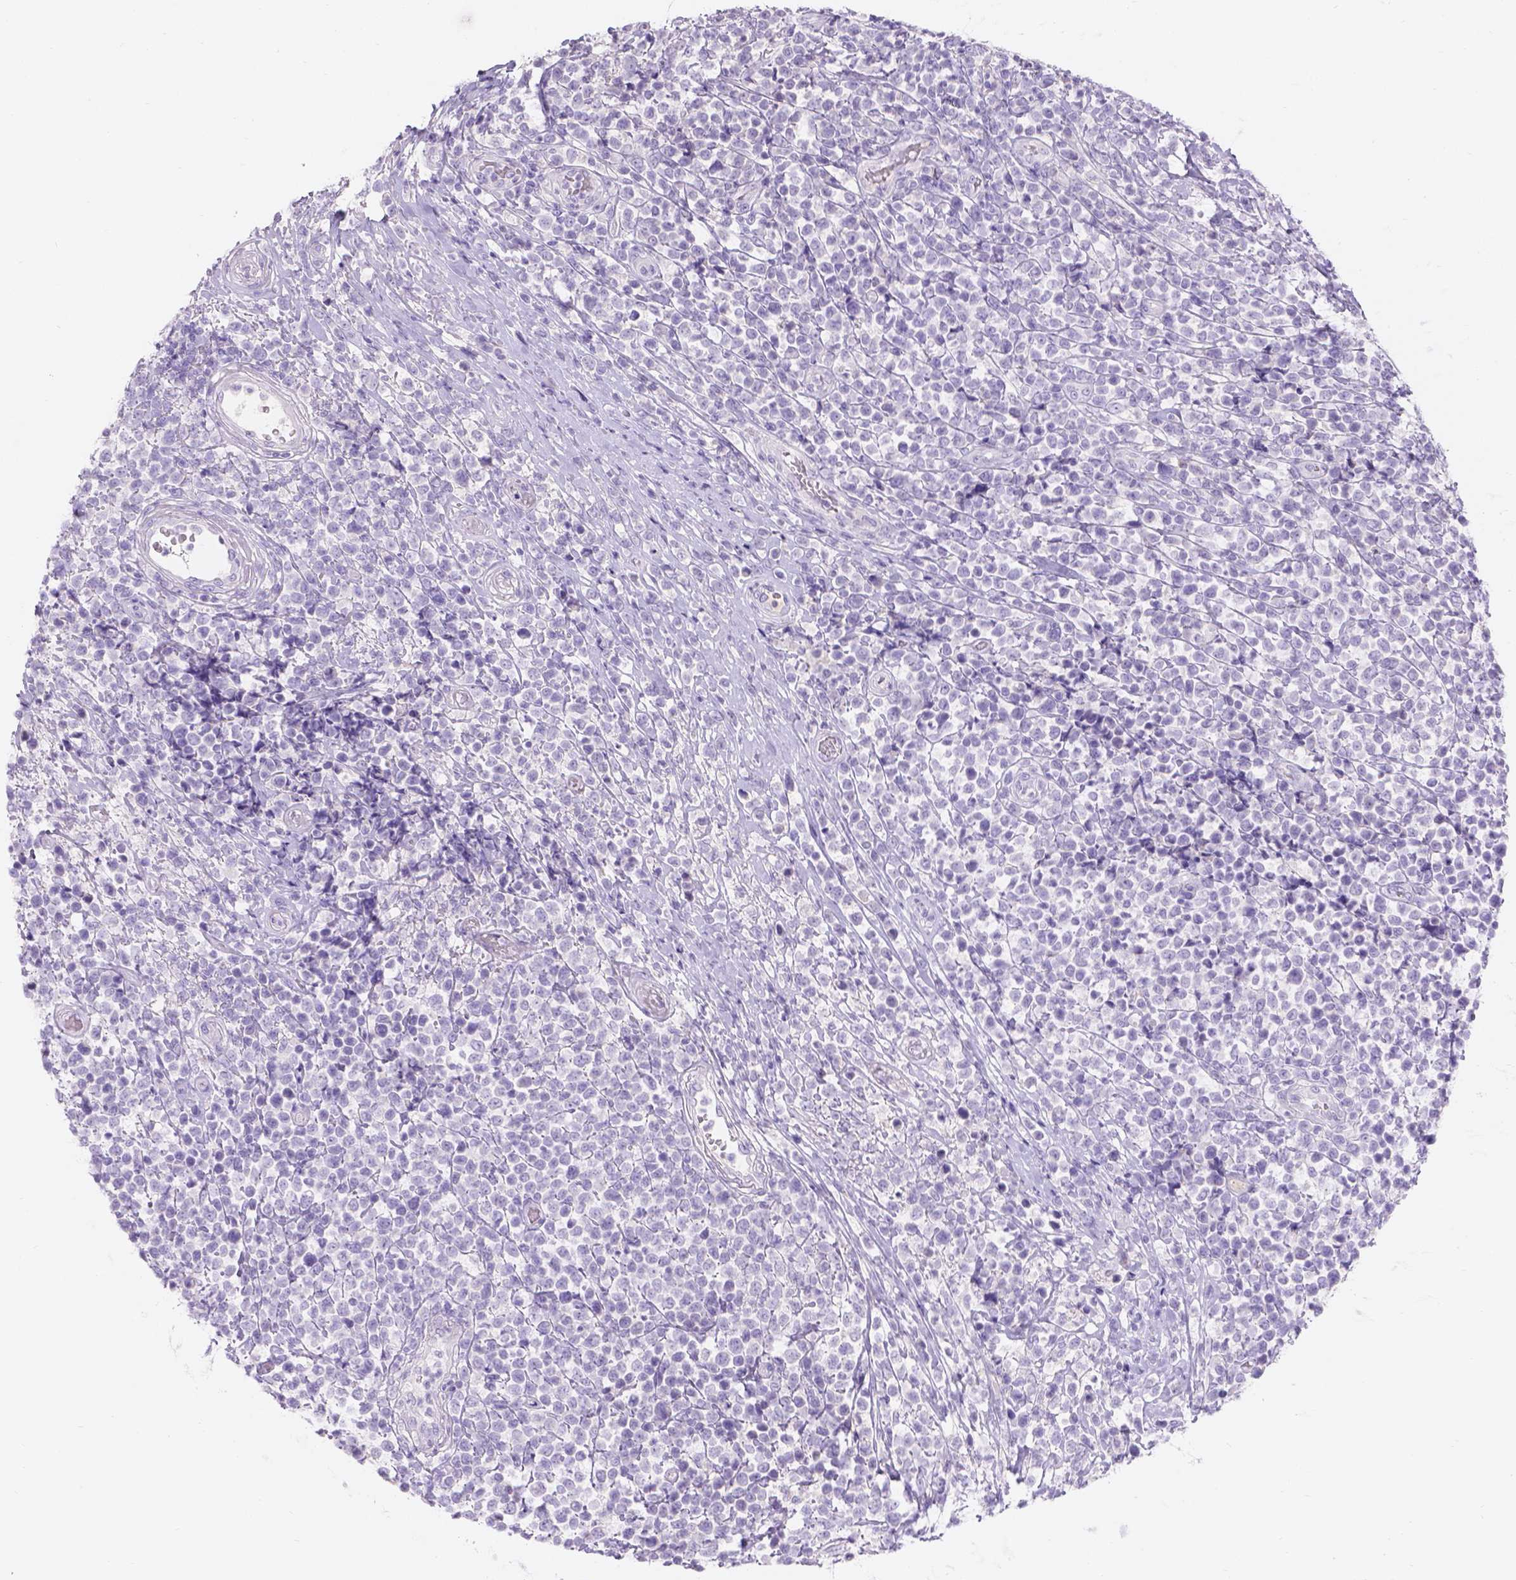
{"staining": {"intensity": "negative", "quantity": "none", "location": "none"}, "tissue": "lymphoma", "cell_type": "Tumor cells", "image_type": "cancer", "snomed": [{"axis": "morphology", "description": "Malignant lymphoma, non-Hodgkin's type, High grade"}, {"axis": "topography", "description": "Soft tissue"}], "caption": "IHC histopathology image of neoplastic tissue: human high-grade malignant lymphoma, non-Hodgkin's type stained with DAB (3,3'-diaminobenzidine) shows no significant protein positivity in tumor cells.", "gene": "GAL3ST2", "patient": {"sex": "female", "age": 56}}